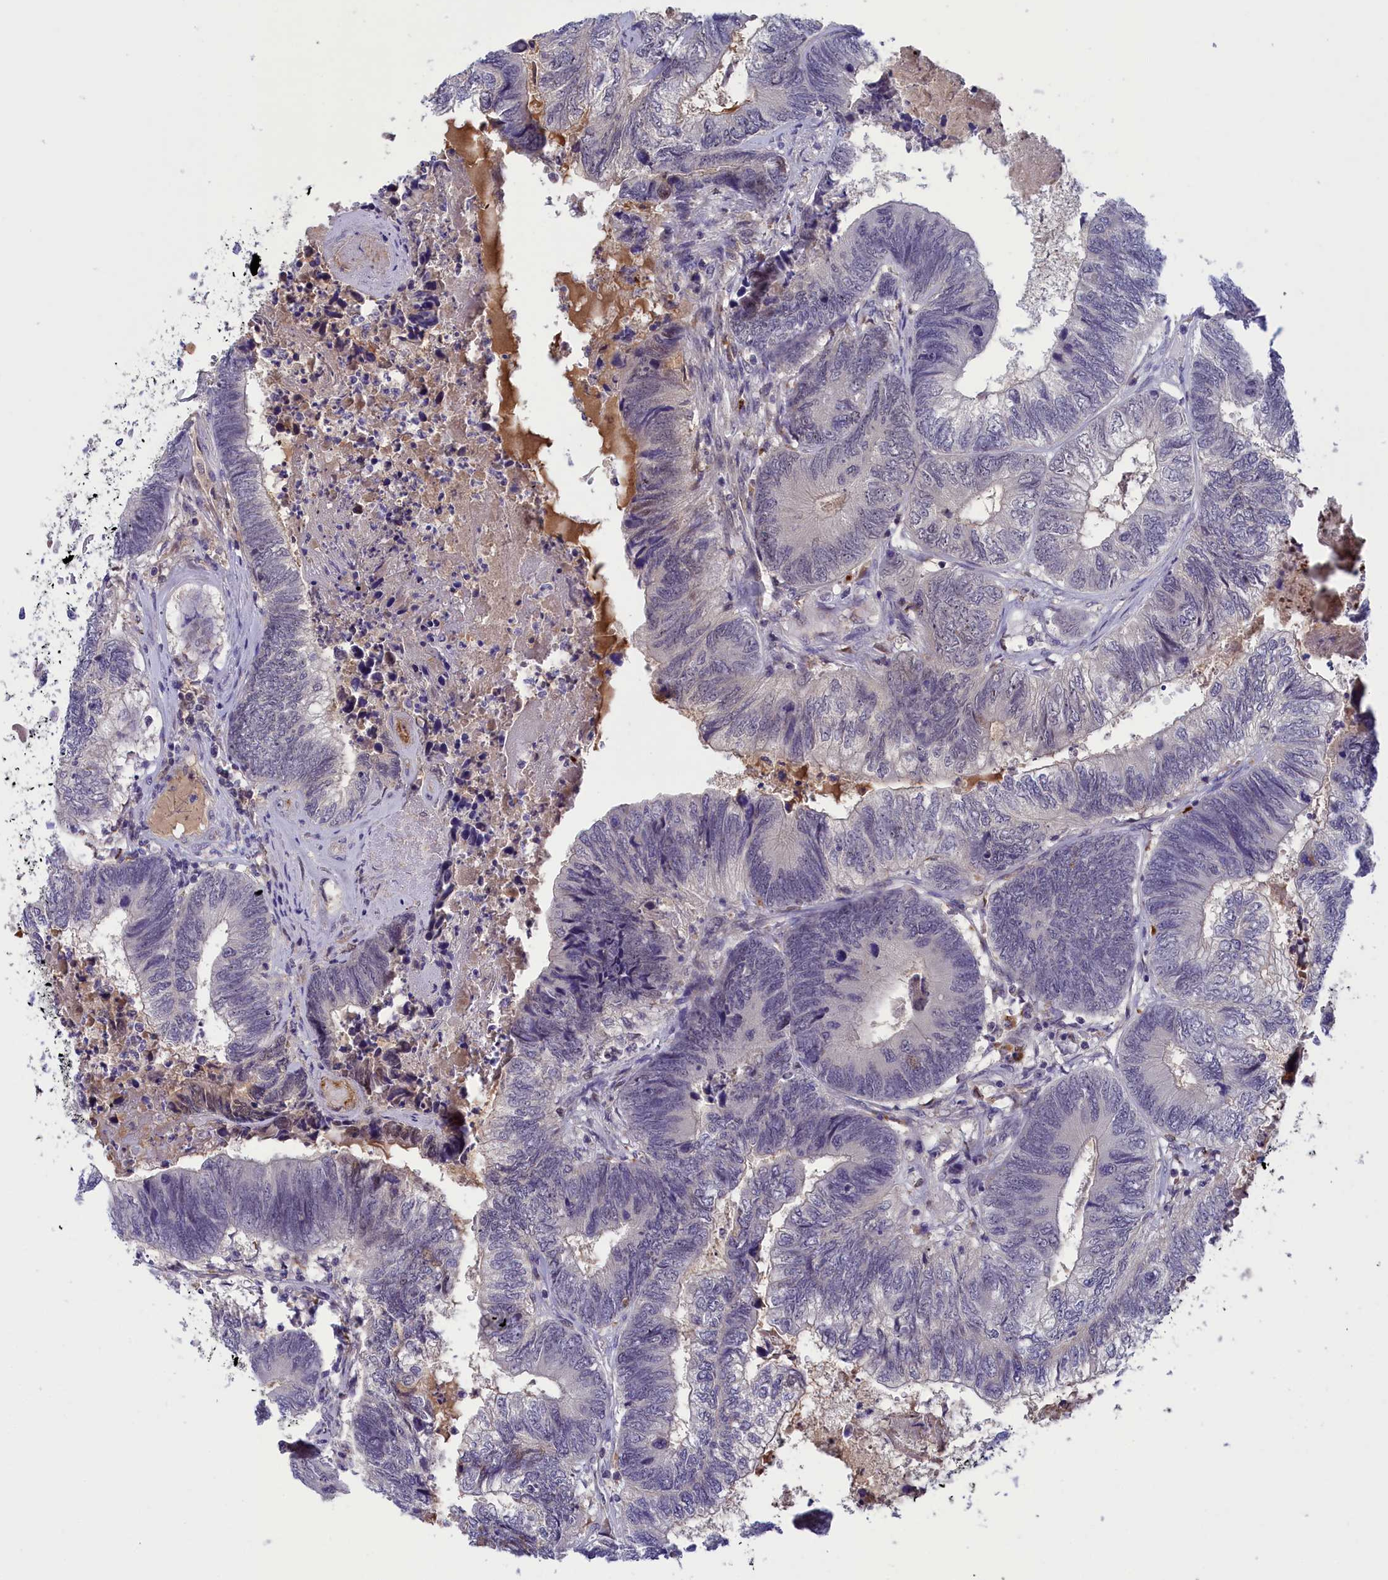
{"staining": {"intensity": "negative", "quantity": "none", "location": "none"}, "tissue": "colorectal cancer", "cell_type": "Tumor cells", "image_type": "cancer", "snomed": [{"axis": "morphology", "description": "Adenocarcinoma, NOS"}, {"axis": "topography", "description": "Colon"}], "caption": "Immunohistochemistry (IHC) image of colorectal adenocarcinoma stained for a protein (brown), which demonstrates no staining in tumor cells.", "gene": "STYX", "patient": {"sex": "female", "age": 67}}